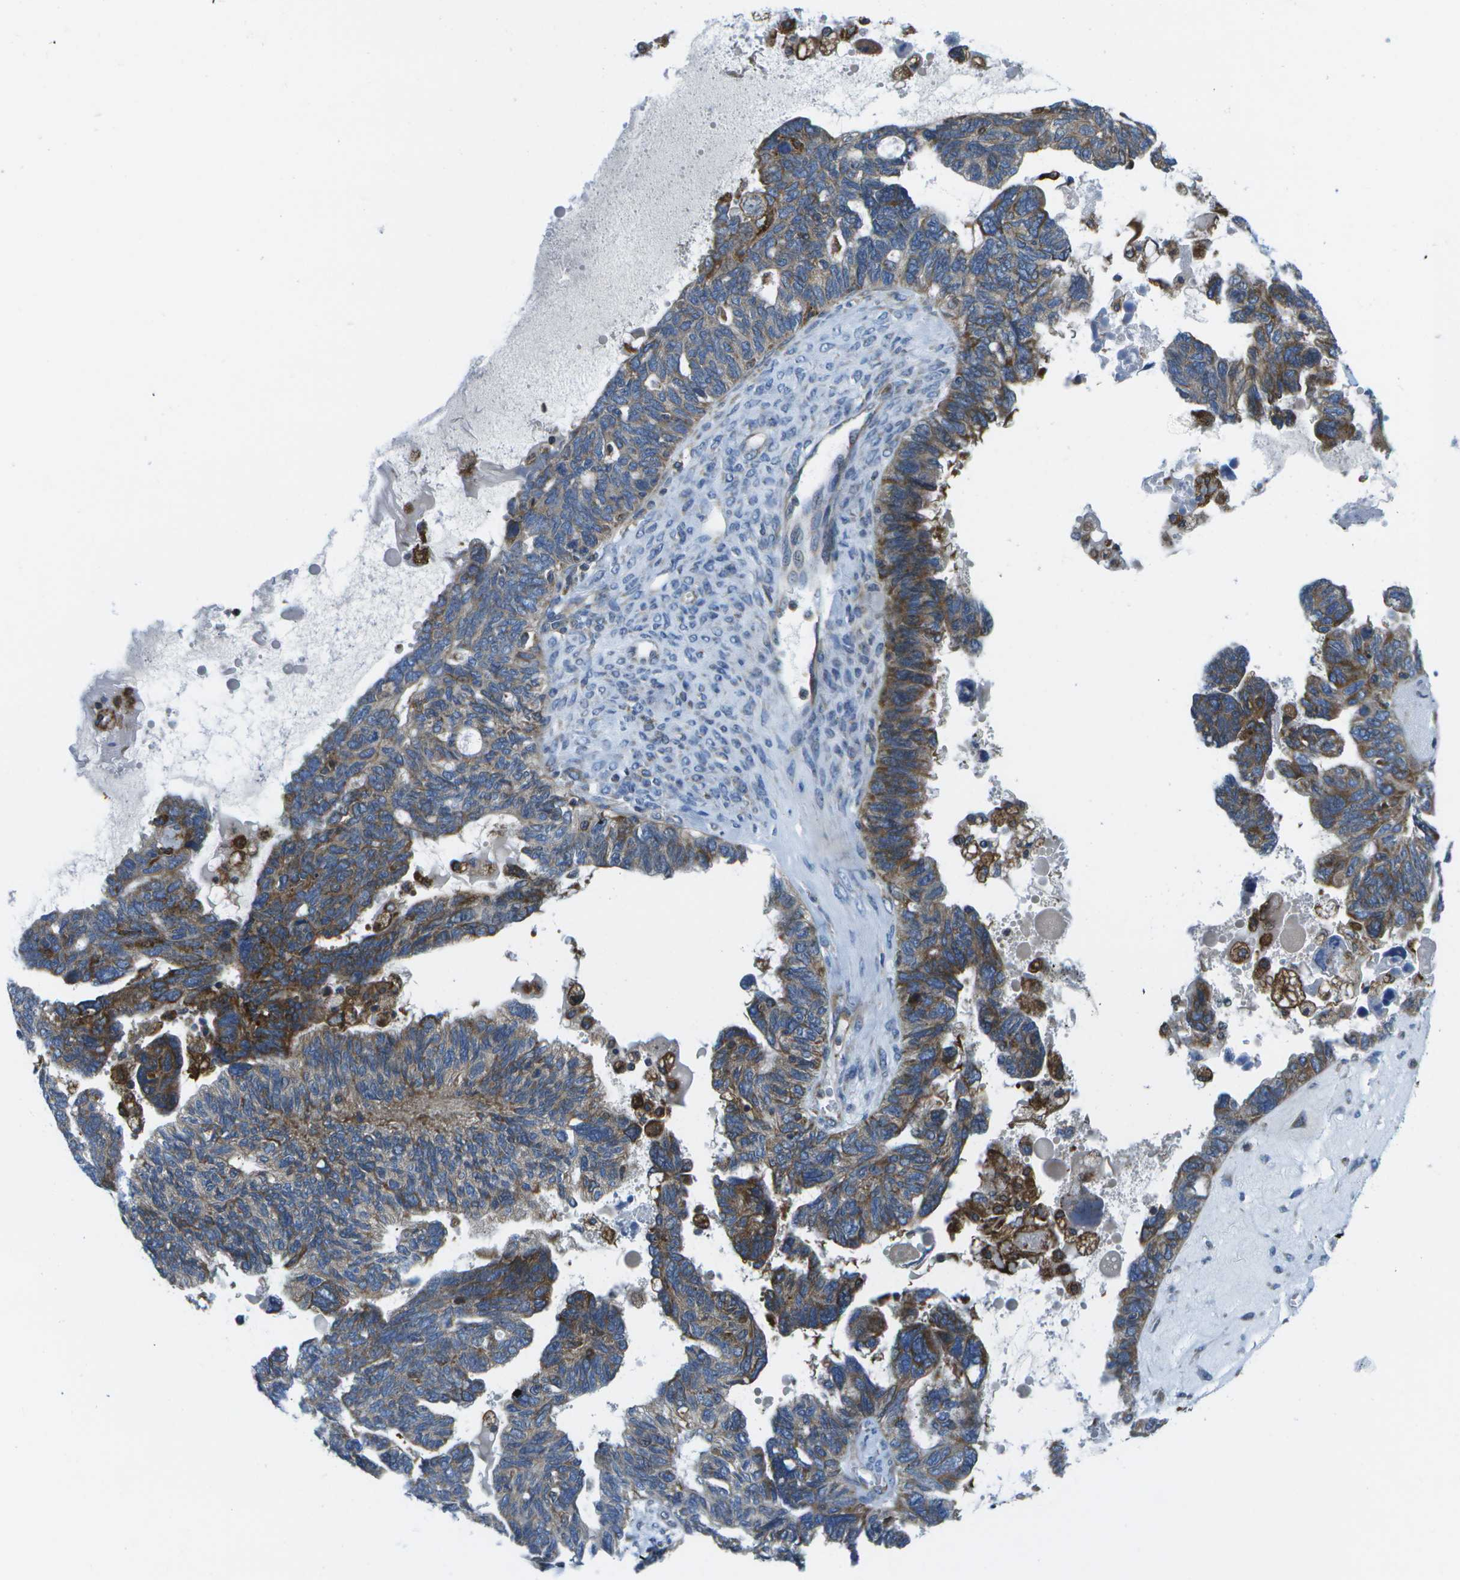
{"staining": {"intensity": "moderate", "quantity": "25%-75%", "location": "cytoplasmic/membranous"}, "tissue": "ovarian cancer", "cell_type": "Tumor cells", "image_type": "cancer", "snomed": [{"axis": "morphology", "description": "Cystadenocarcinoma, serous, NOS"}, {"axis": "topography", "description": "Ovary"}], "caption": "This image exhibits immunohistochemistry (IHC) staining of serous cystadenocarcinoma (ovarian), with medium moderate cytoplasmic/membranous expression in about 25%-75% of tumor cells.", "gene": "GDF5", "patient": {"sex": "female", "age": 79}}